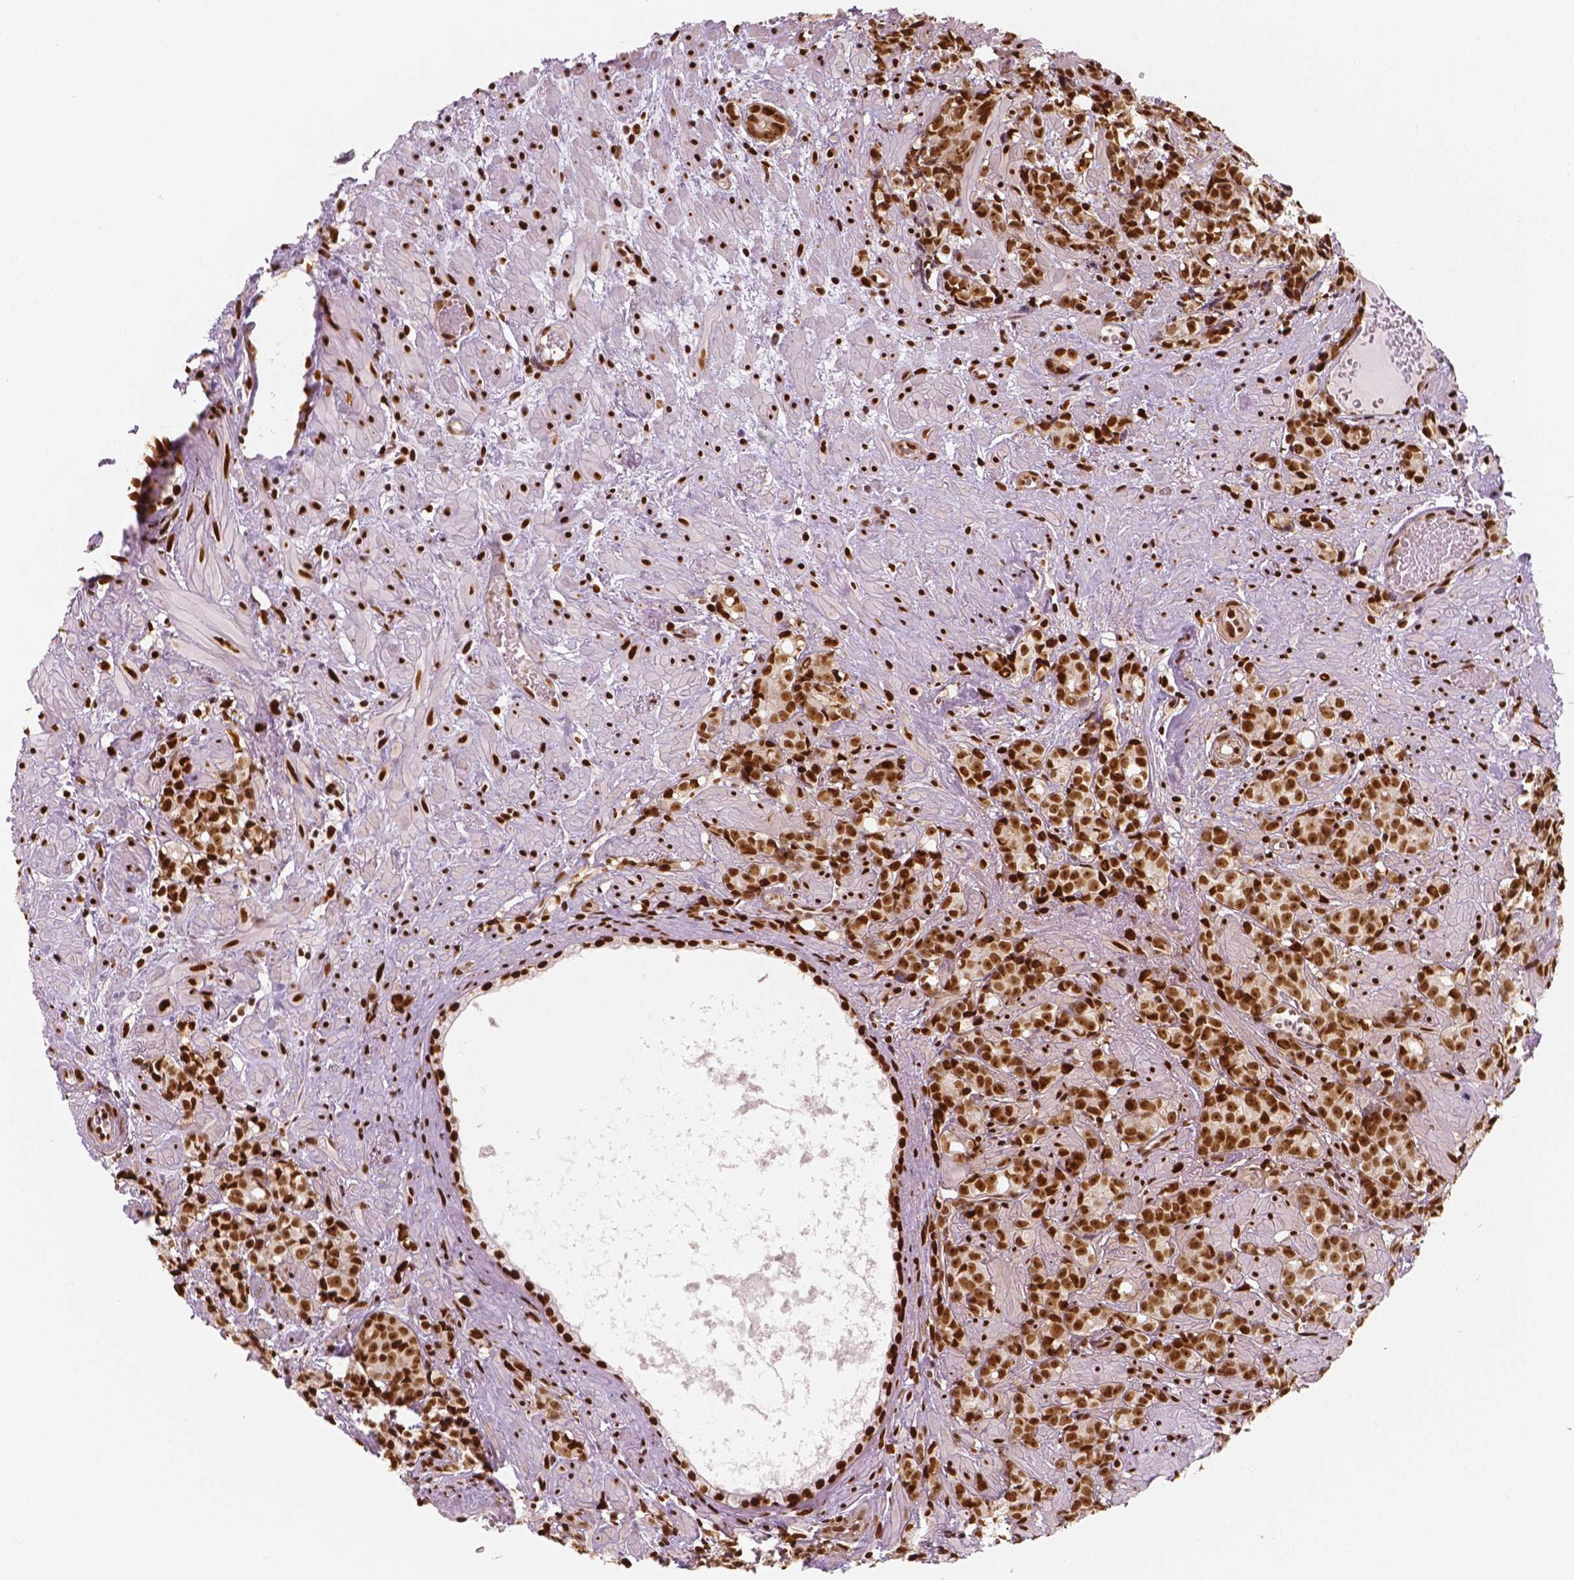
{"staining": {"intensity": "strong", "quantity": ">75%", "location": "nuclear"}, "tissue": "prostate cancer", "cell_type": "Tumor cells", "image_type": "cancer", "snomed": [{"axis": "morphology", "description": "Adenocarcinoma, High grade"}, {"axis": "topography", "description": "Prostate"}], "caption": "Human prostate cancer stained for a protein (brown) displays strong nuclear positive expression in approximately >75% of tumor cells.", "gene": "NUCKS1", "patient": {"sex": "male", "age": 81}}